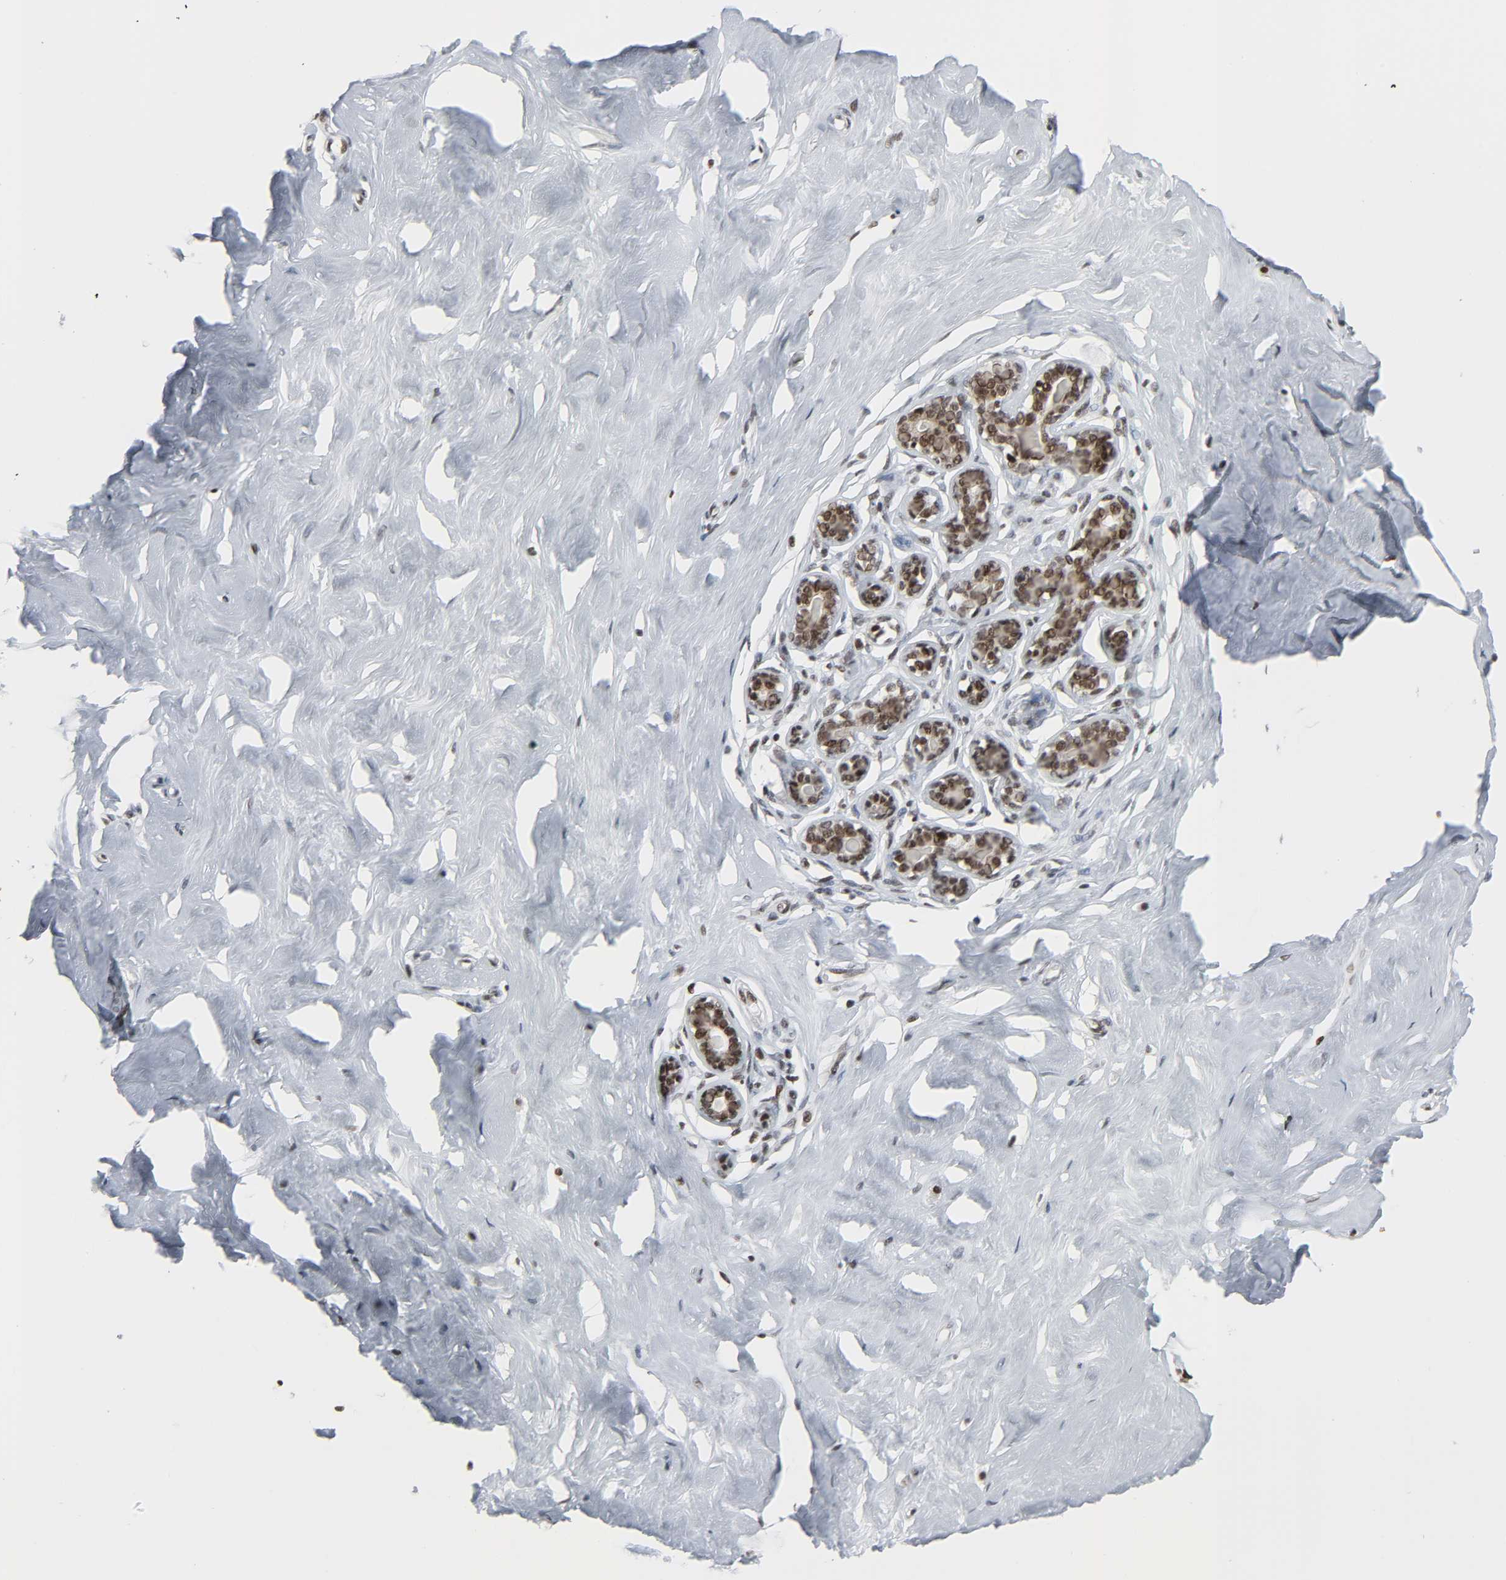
{"staining": {"intensity": "negative", "quantity": "none", "location": "none"}, "tissue": "breast", "cell_type": "Adipocytes", "image_type": "normal", "snomed": [{"axis": "morphology", "description": "Normal tissue, NOS"}, {"axis": "topography", "description": "Breast"}], "caption": "This is an immunohistochemistry (IHC) image of unremarkable human breast. There is no expression in adipocytes.", "gene": "CDK7", "patient": {"sex": "female", "age": 23}}